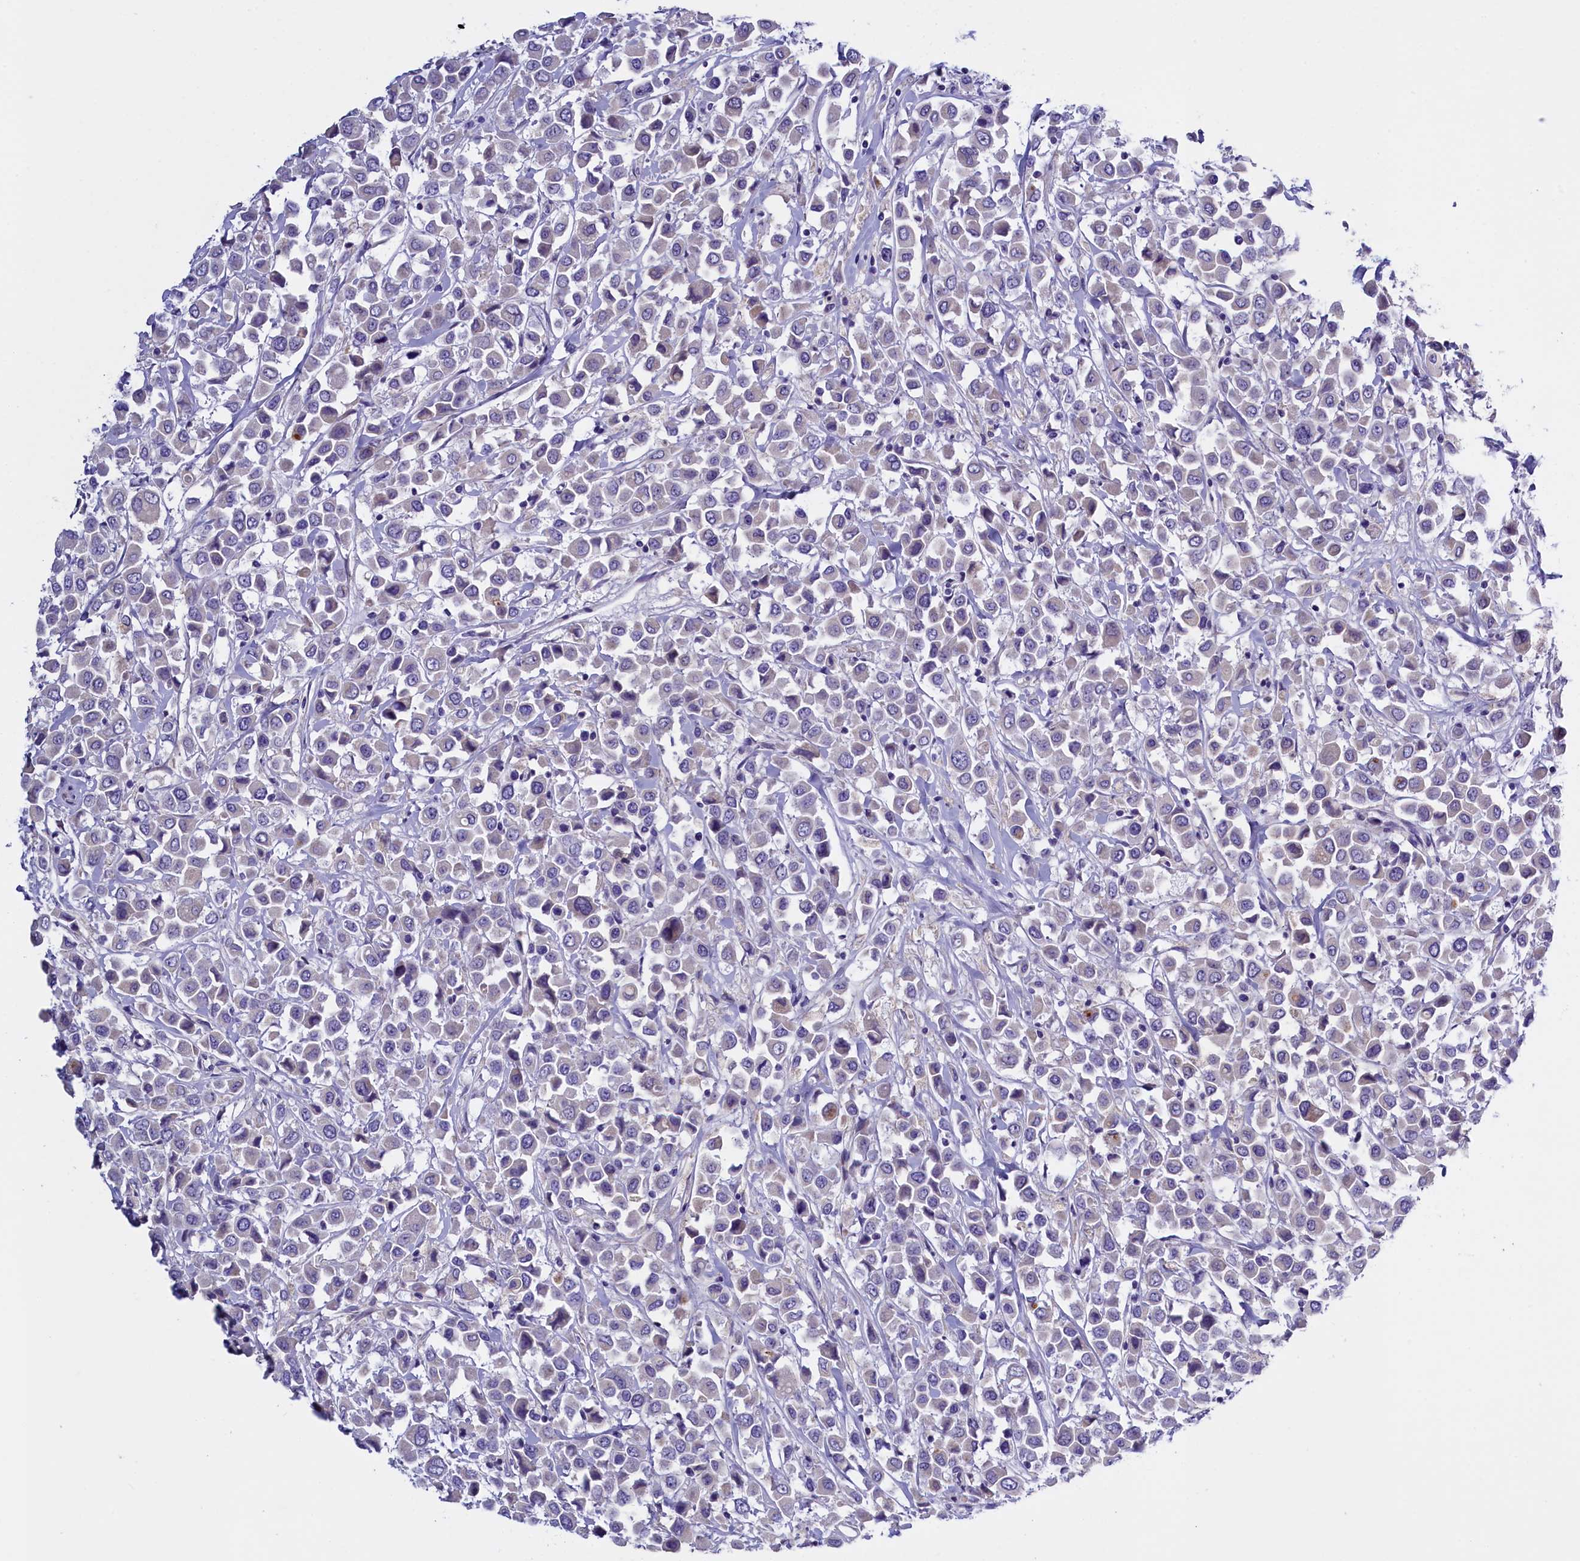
{"staining": {"intensity": "negative", "quantity": "none", "location": "none"}, "tissue": "breast cancer", "cell_type": "Tumor cells", "image_type": "cancer", "snomed": [{"axis": "morphology", "description": "Duct carcinoma"}, {"axis": "topography", "description": "Breast"}], "caption": "Tumor cells are negative for protein expression in human infiltrating ductal carcinoma (breast).", "gene": "RTTN", "patient": {"sex": "female", "age": 61}}